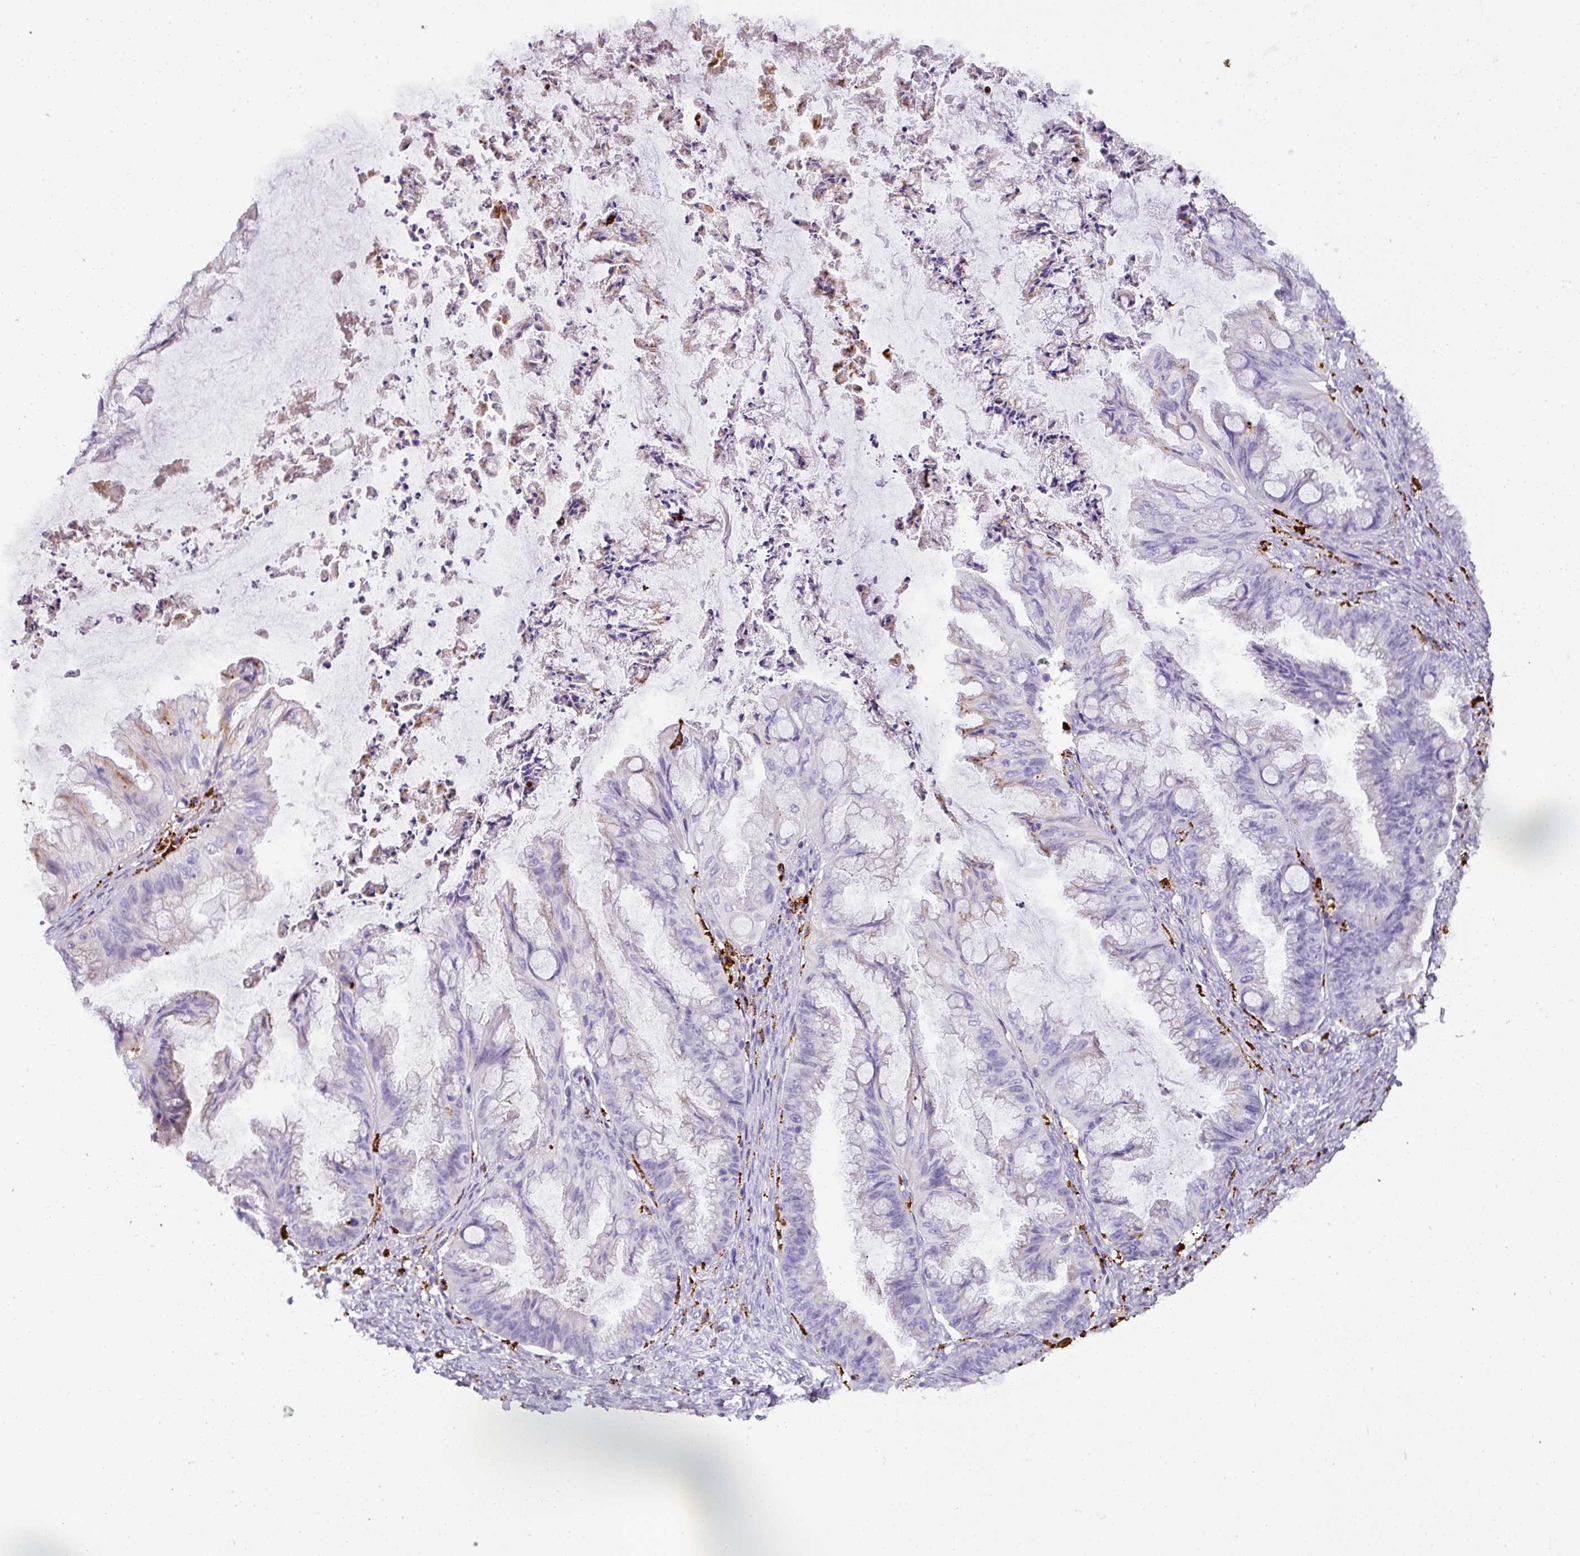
{"staining": {"intensity": "negative", "quantity": "none", "location": "none"}, "tissue": "ovarian cancer", "cell_type": "Tumor cells", "image_type": "cancer", "snomed": [{"axis": "morphology", "description": "Cystadenocarcinoma, mucinous, NOS"}, {"axis": "topography", "description": "Ovary"}], "caption": "The photomicrograph reveals no staining of tumor cells in ovarian cancer (mucinous cystadenocarcinoma).", "gene": "MMACHC", "patient": {"sex": "female", "age": 35}}